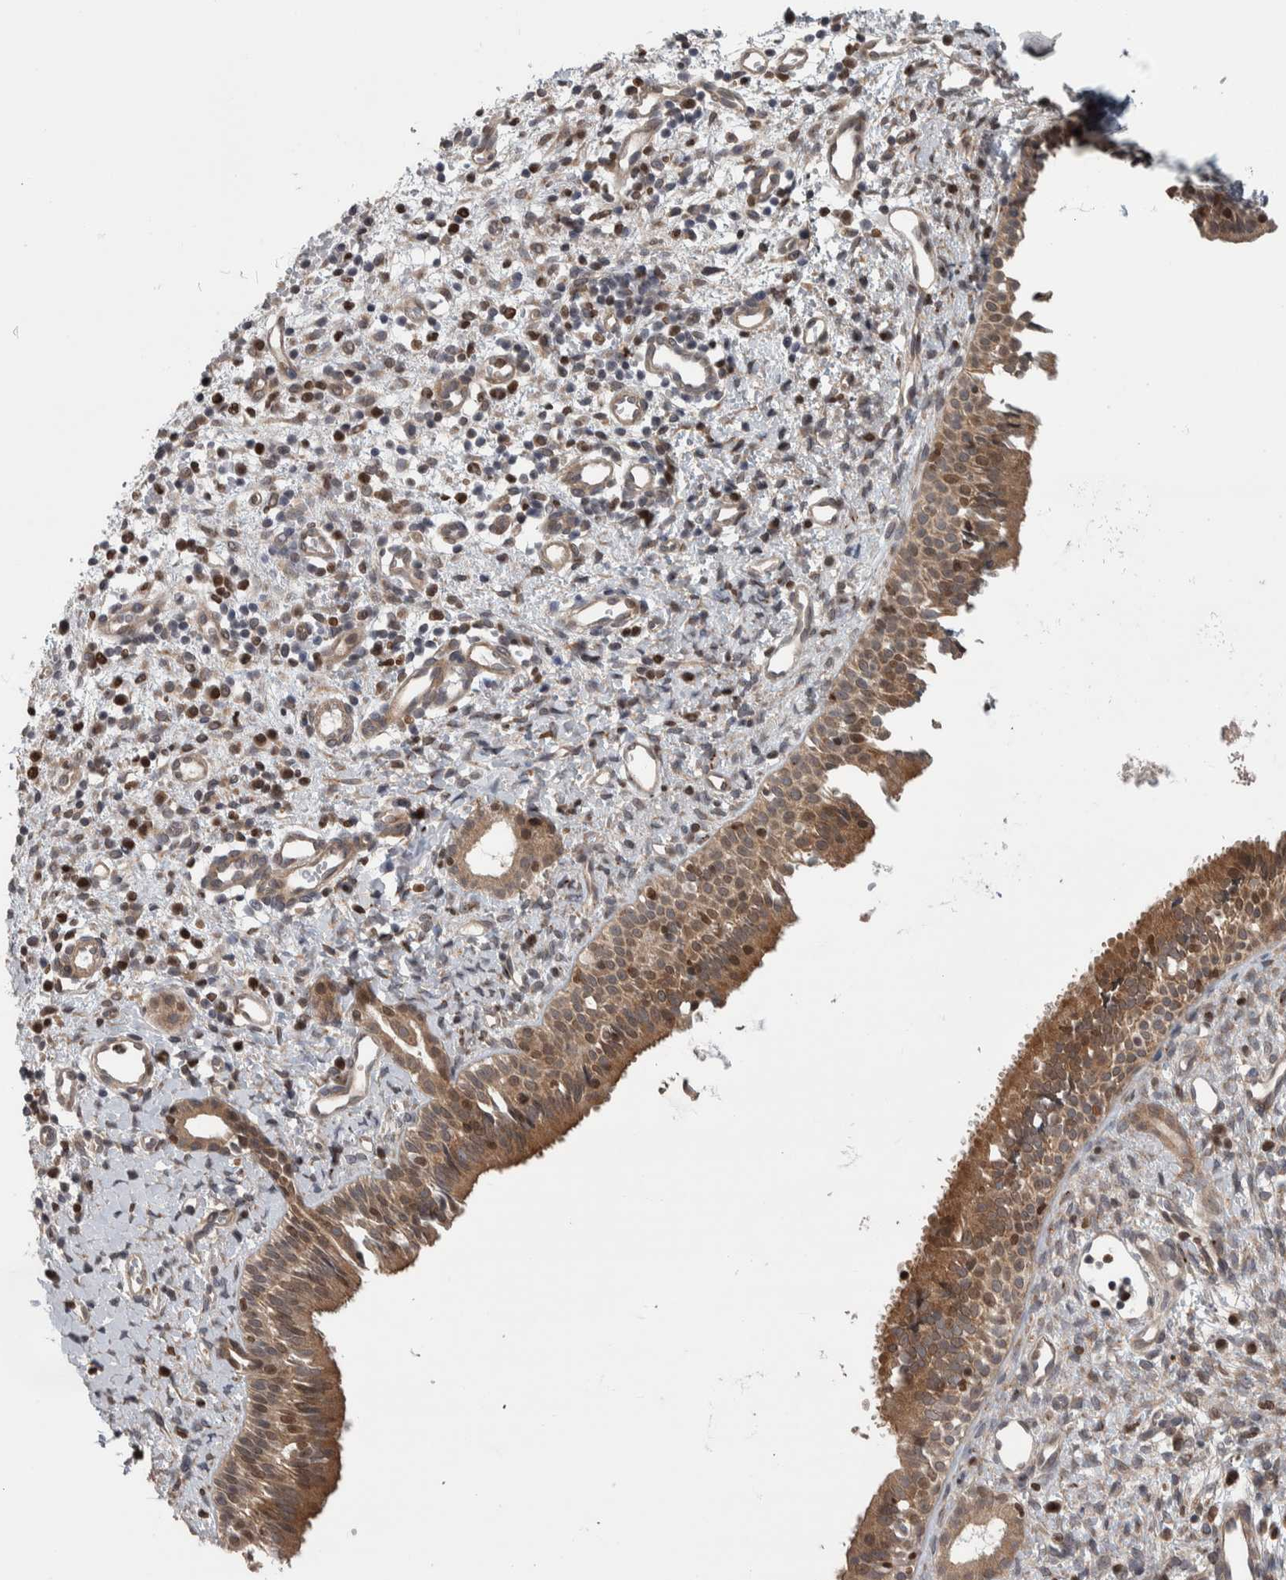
{"staining": {"intensity": "moderate", "quantity": ">75%", "location": "cytoplasmic/membranous"}, "tissue": "nasopharynx", "cell_type": "Respiratory epithelial cells", "image_type": "normal", "snomed": [{"axis": "morphology", "description": "Normal tissue, NOS"}, {"axis": "topography", "description": "Nasopharynx"}], "caption": "High-power microscopy captured an immunohistochemistry (IHC) image of benign nasopharynx, revealing moderate cytoplasmic/membranous expression in approximately >75% of respiratory epithelial cells.", "gene": "CWC27", "patient": {"sex": "male", "age": 22}}